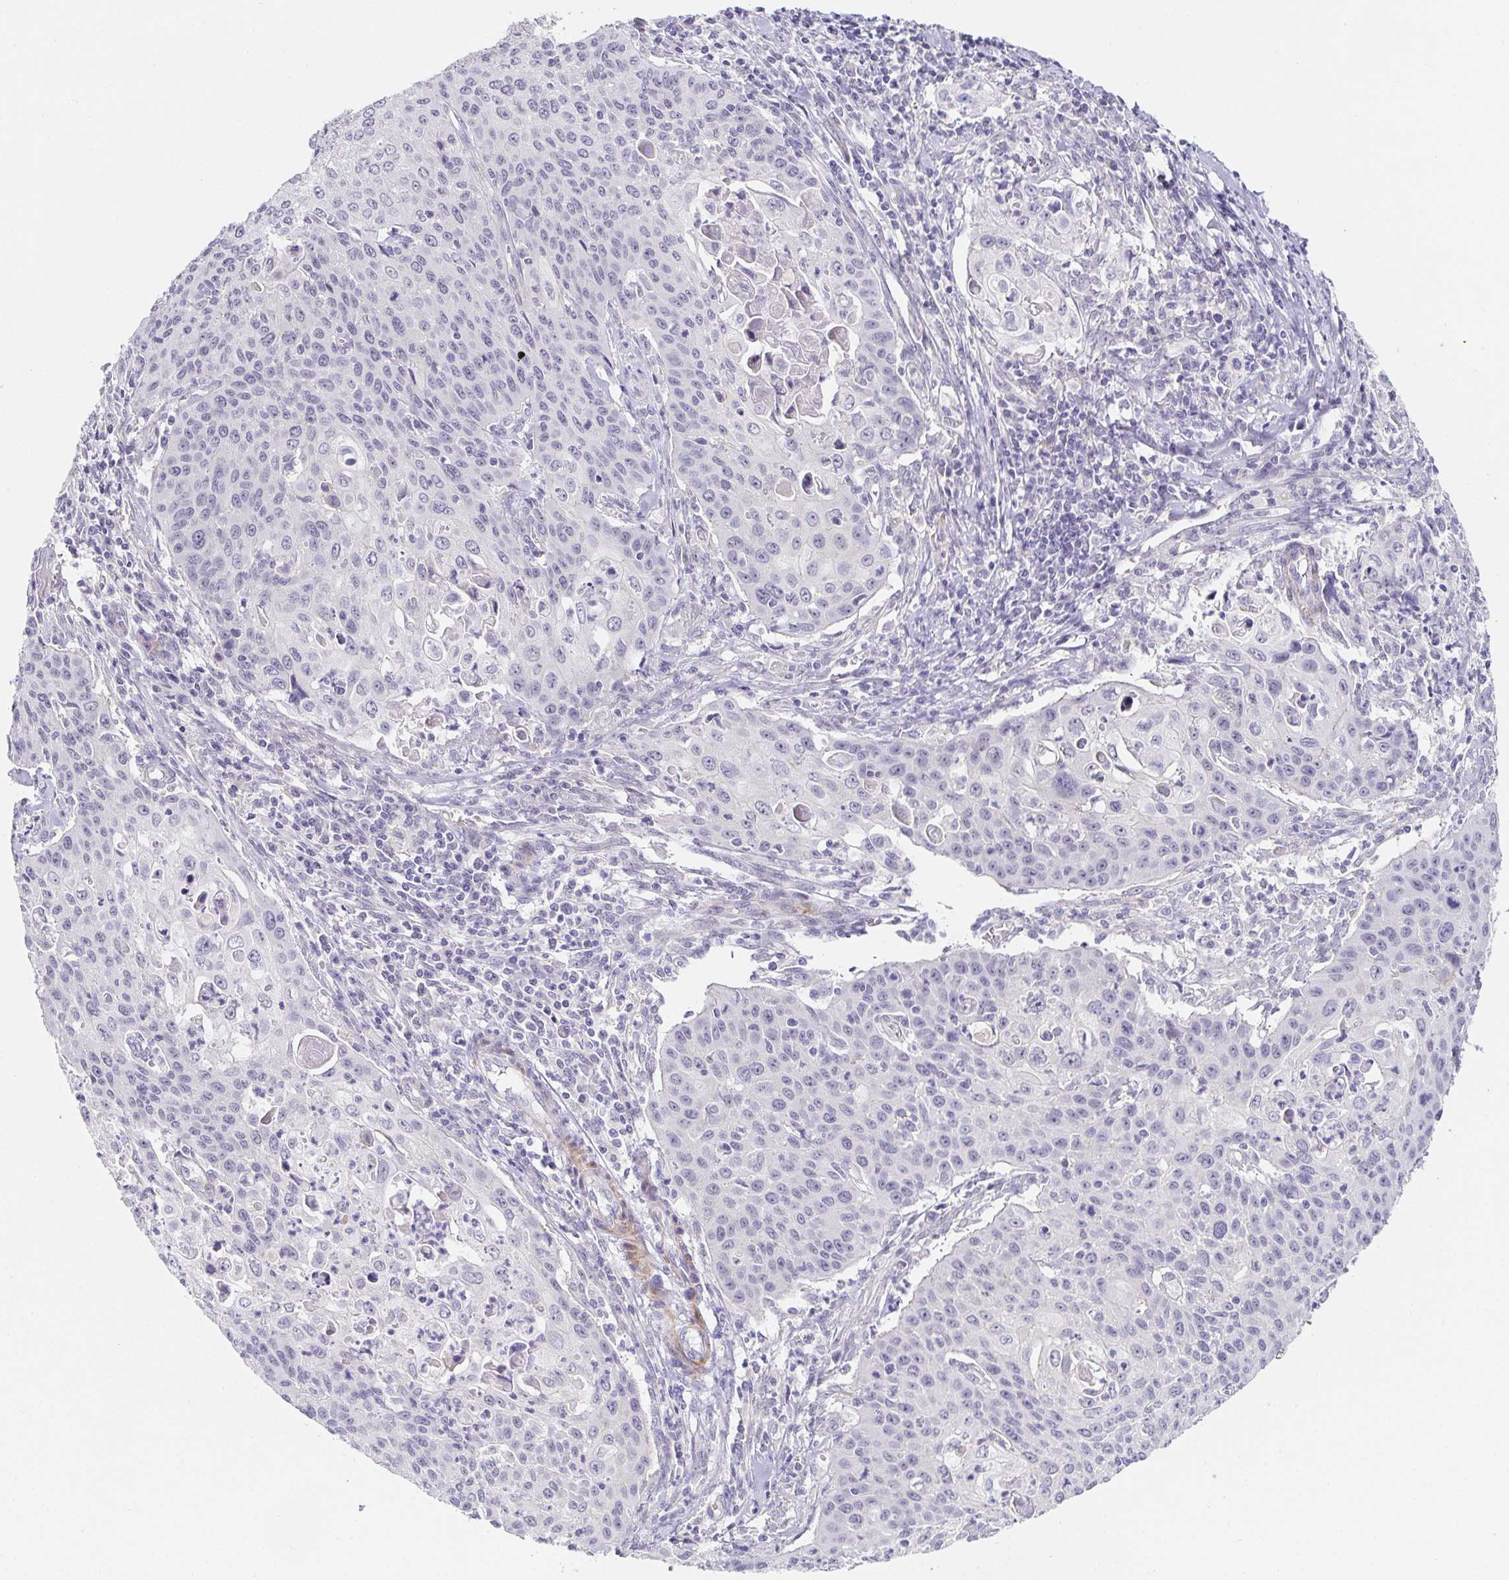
{"staining": {"intensity": "negative", "quantity": "none", "location": "none"}, "tissue": "cervical cancer", "cell_type": "Tumor cells", "image_type": "cancer", "snomed": [{"axis": "morphology", "description": "Squamous cell carcinoma, NOS"}, {"axis": "topography", "description": "Cervix"}], "caption": "A photomicrograph of human cervical cancer (squamous cell carcinoma) is negative for staining in tumor cells. (DAB immunohistochemistry (IHC) visualized using brightfield microscopy, high magnification).", "gene": "PDX1", "patient": {"sex": "female", "age": 65}}